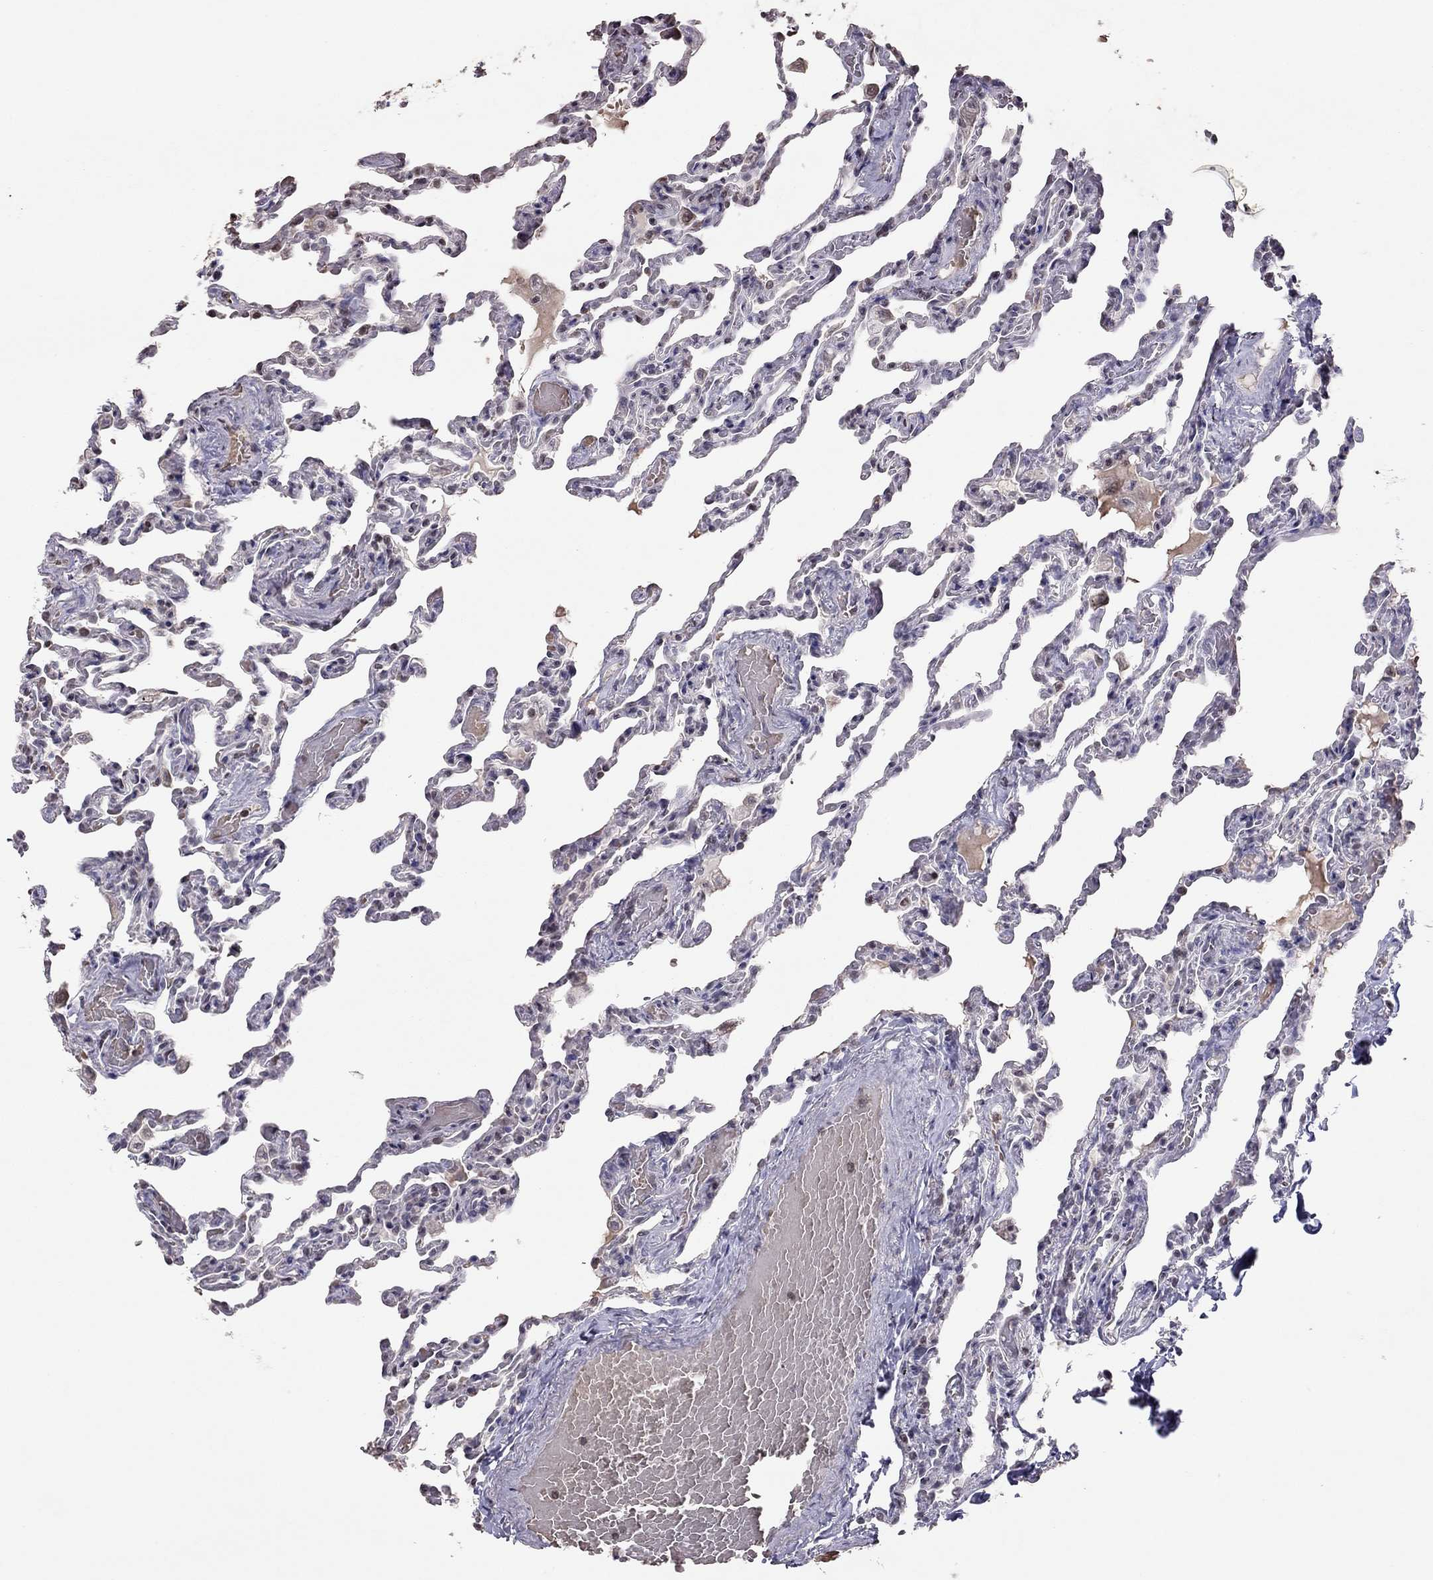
{"staining": {"intensity": "negative", "quantity": "none", "location": "none"}, "tissue": "lung", "cell_type": "Alveolar cells", "image_type": "normal", "snomed": [{"axis": "morphology", "description": "Normal tissue, NOS"}, {"axis": "topography", "description": "Lung"}], "caption": "Alveolar cells are negative for brown protein staining in unremarkable lung. (DAB immunohistochemistry, high magnification).", "gene": "TSHB", "patient": {"sex": "female", "age": 43}}